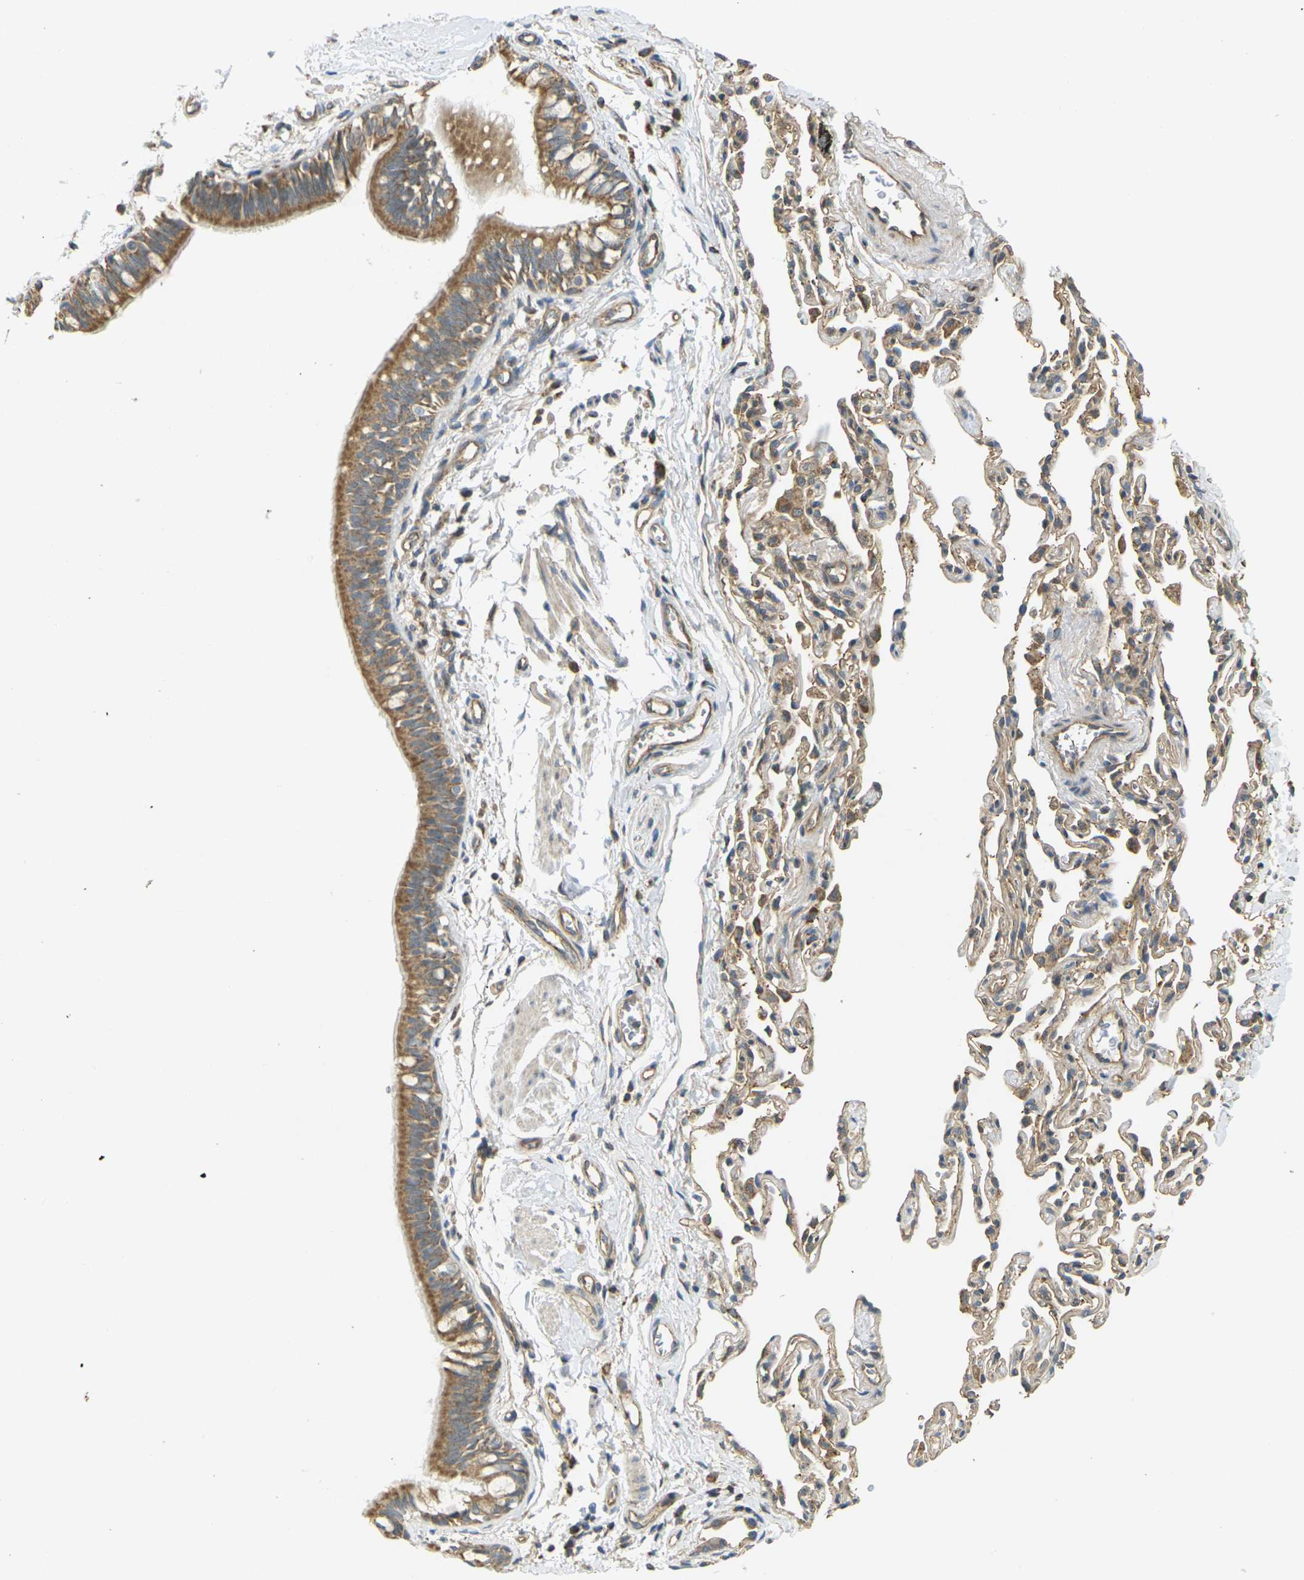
{"staining": {"intensity": "moderate", "quantity": ">75%", "location": "cytoplasmic/membranous"}, "tissue": "bronchus", "cell_type": "Respiratory epithelial cells", "image_type": "normal", "snomed": [{"axis": "morphology", "description": "Normal tissue, NOS"}, {"axis": "topography", "description": "Bronchus"}, {"axis": "topography", "description": "Lung"}], "caption": "Respiratory epithelial cells exhibit medium levels of moderate cytoplasmic/membranous expression in approximately >75% of cells in benign human bronchus. (DAB IHC with brightfield microscopy, high magnification).", "gene": "KSR1", "patient": {"sex": "male", "age": 64}}